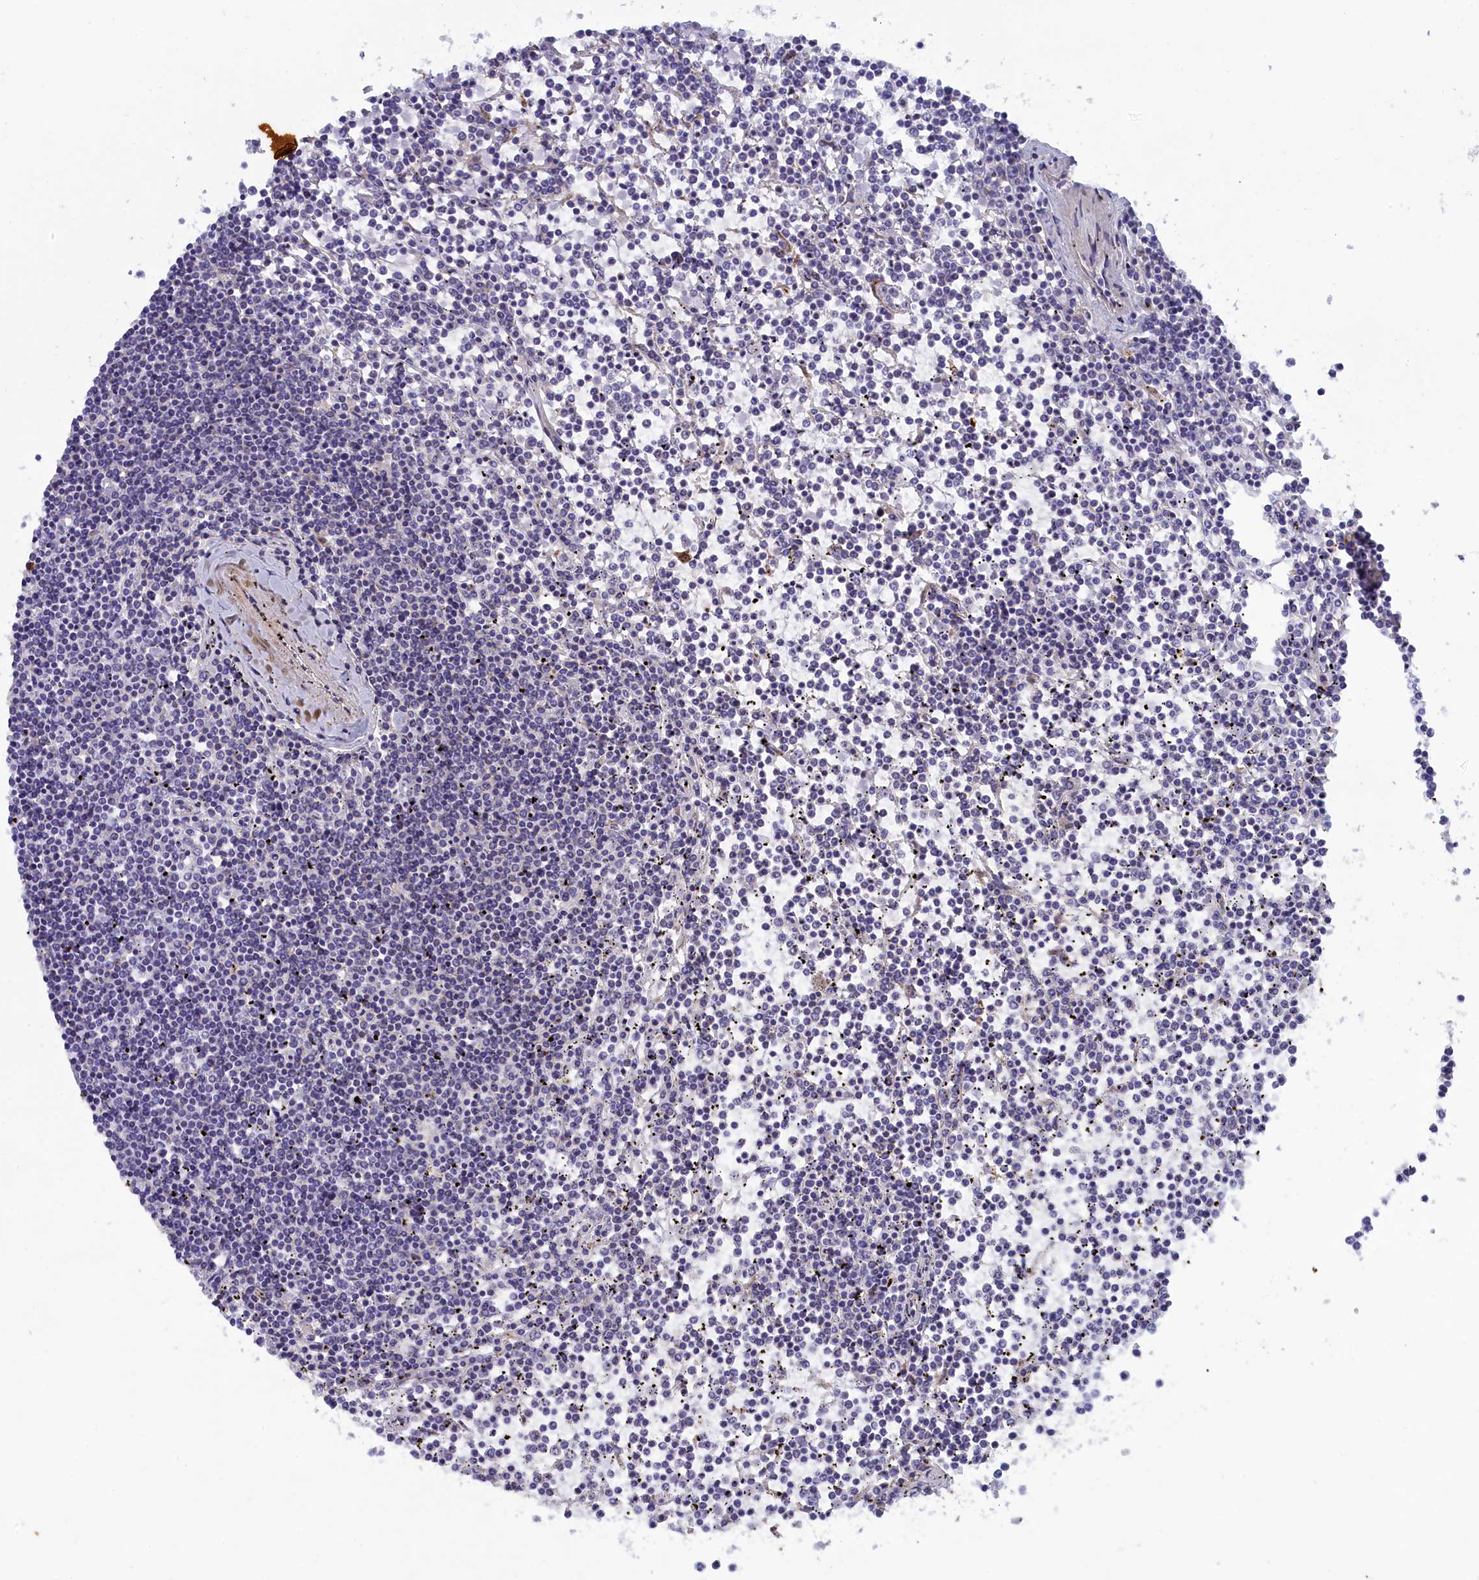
{"staining": {"intensity": "negative", "quantity": "none", "location": "none"}, "tissue": "lymphoma", "cell_type": "Tumor cells", "image_type": "cancer", "snomed": [{"axis": "morphology", "description": "Malignant lymphoma, non-Hodgkin's type, Low grade"}, {"axis": "topography", "description": "Spleen"}], "caption": "IHC of malignant lymphoma, non-Hodgkin's type (low-grade) shows no staining in tumor cells.", "gene": "WDR6", "patient": {"sex": "female", "age": 19}}